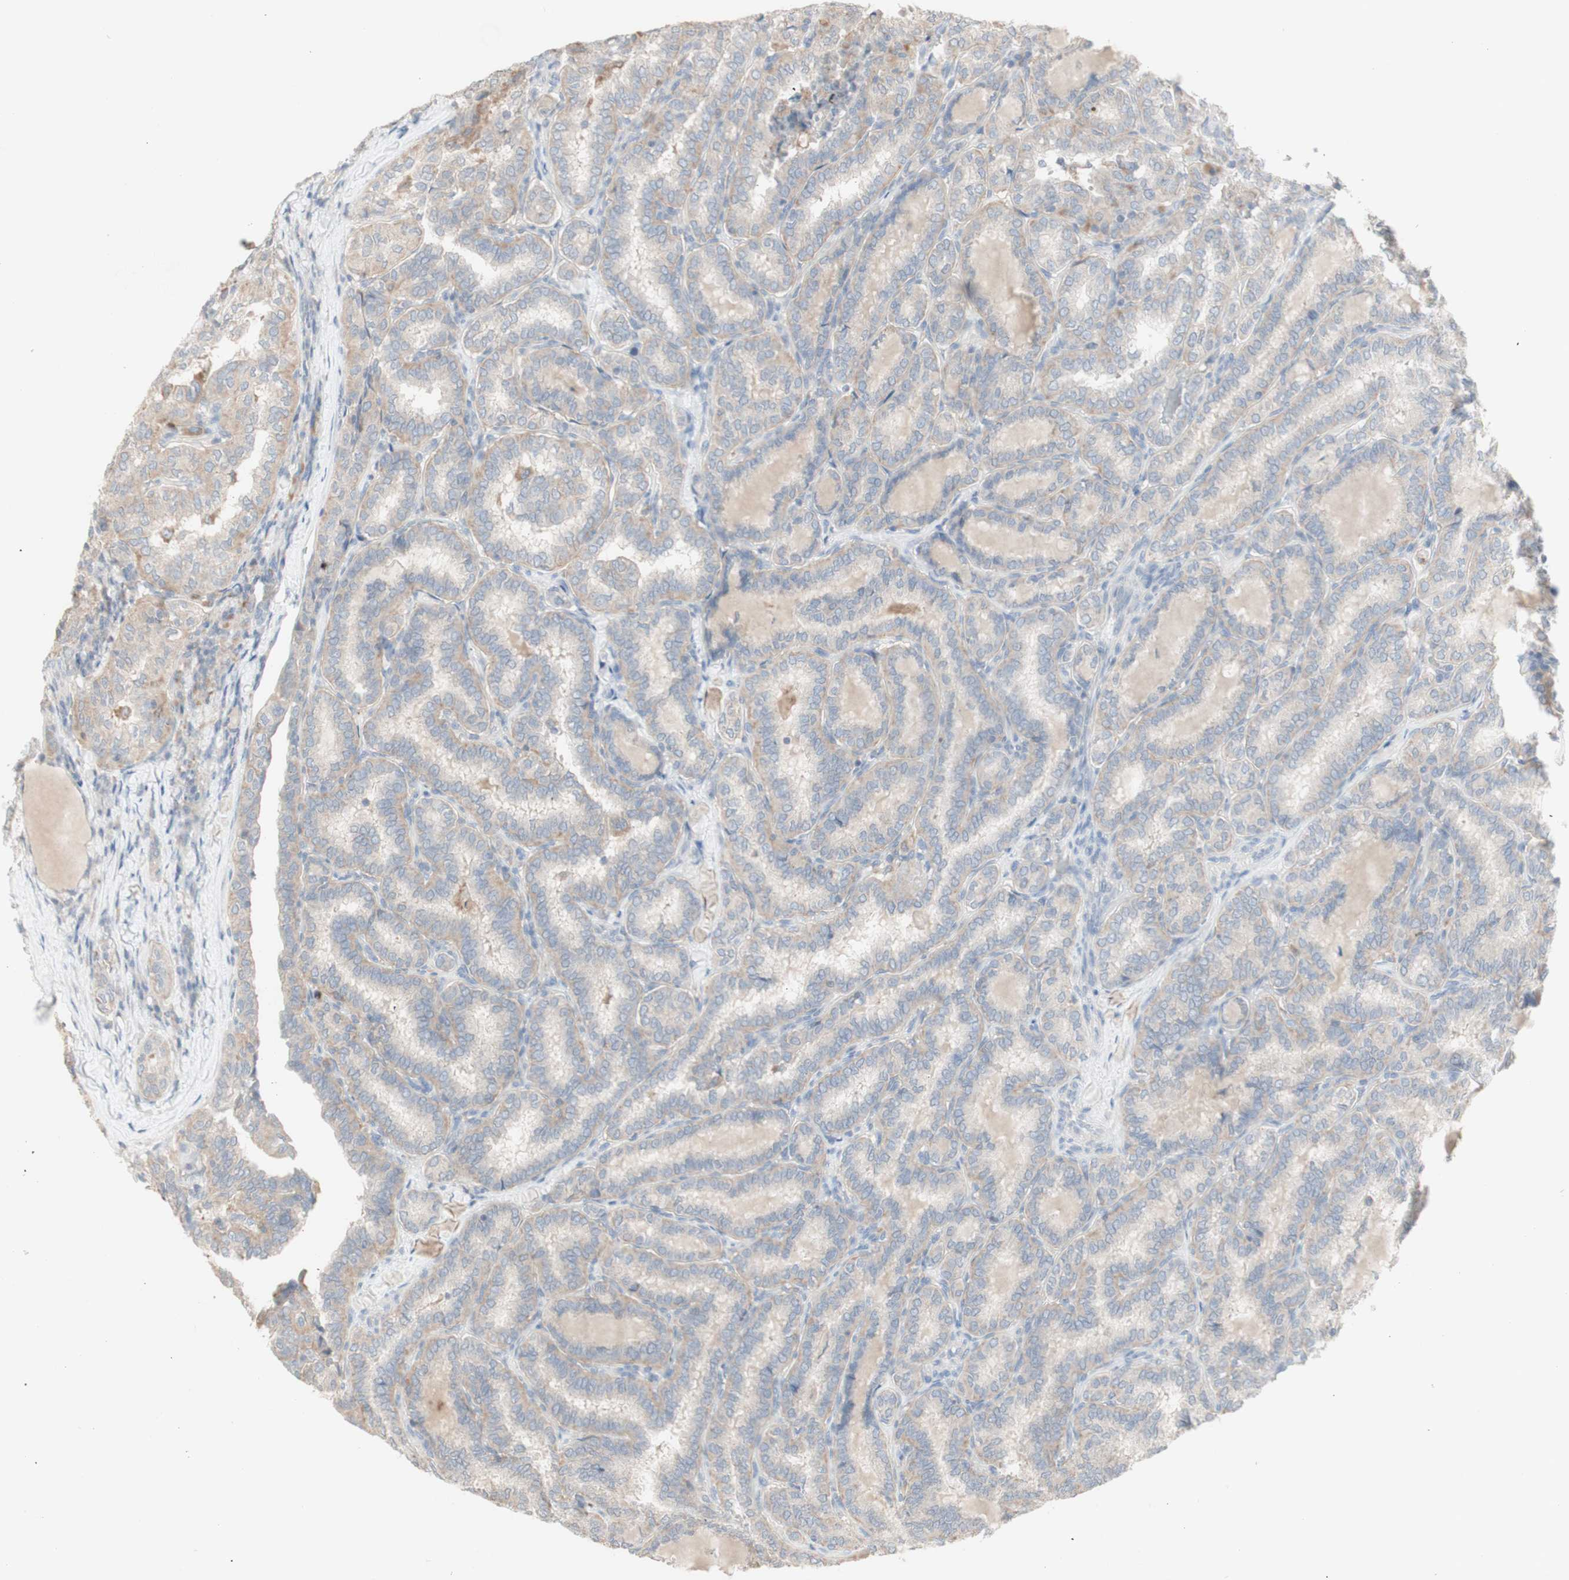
{"staining": {"intensity": "weak", "quantity": "25%-75%", "location": "cytoplasmic/membranous"}, "tissue": "thyroid cancer", "cell_type": "Tumor cells", "image_type": "cancer", "snomed": [{"axis": "morphology", "description": "Normal tissue, NOS"}, {"axis": "morphology", "description": "Papillary adenocarcinoma, NOS"}, {"axis": "topography", "description": "Thyroid gland"}], "caption": "About 25%-75% of tumor cells in thyroid cancer demonstrate weak cytoplasmic/membranous protein positivity as visualized by brown immunohistochemical staining.", "gene": "ATP6V1B1", "patient": {"sex": "female", "age": 30}}